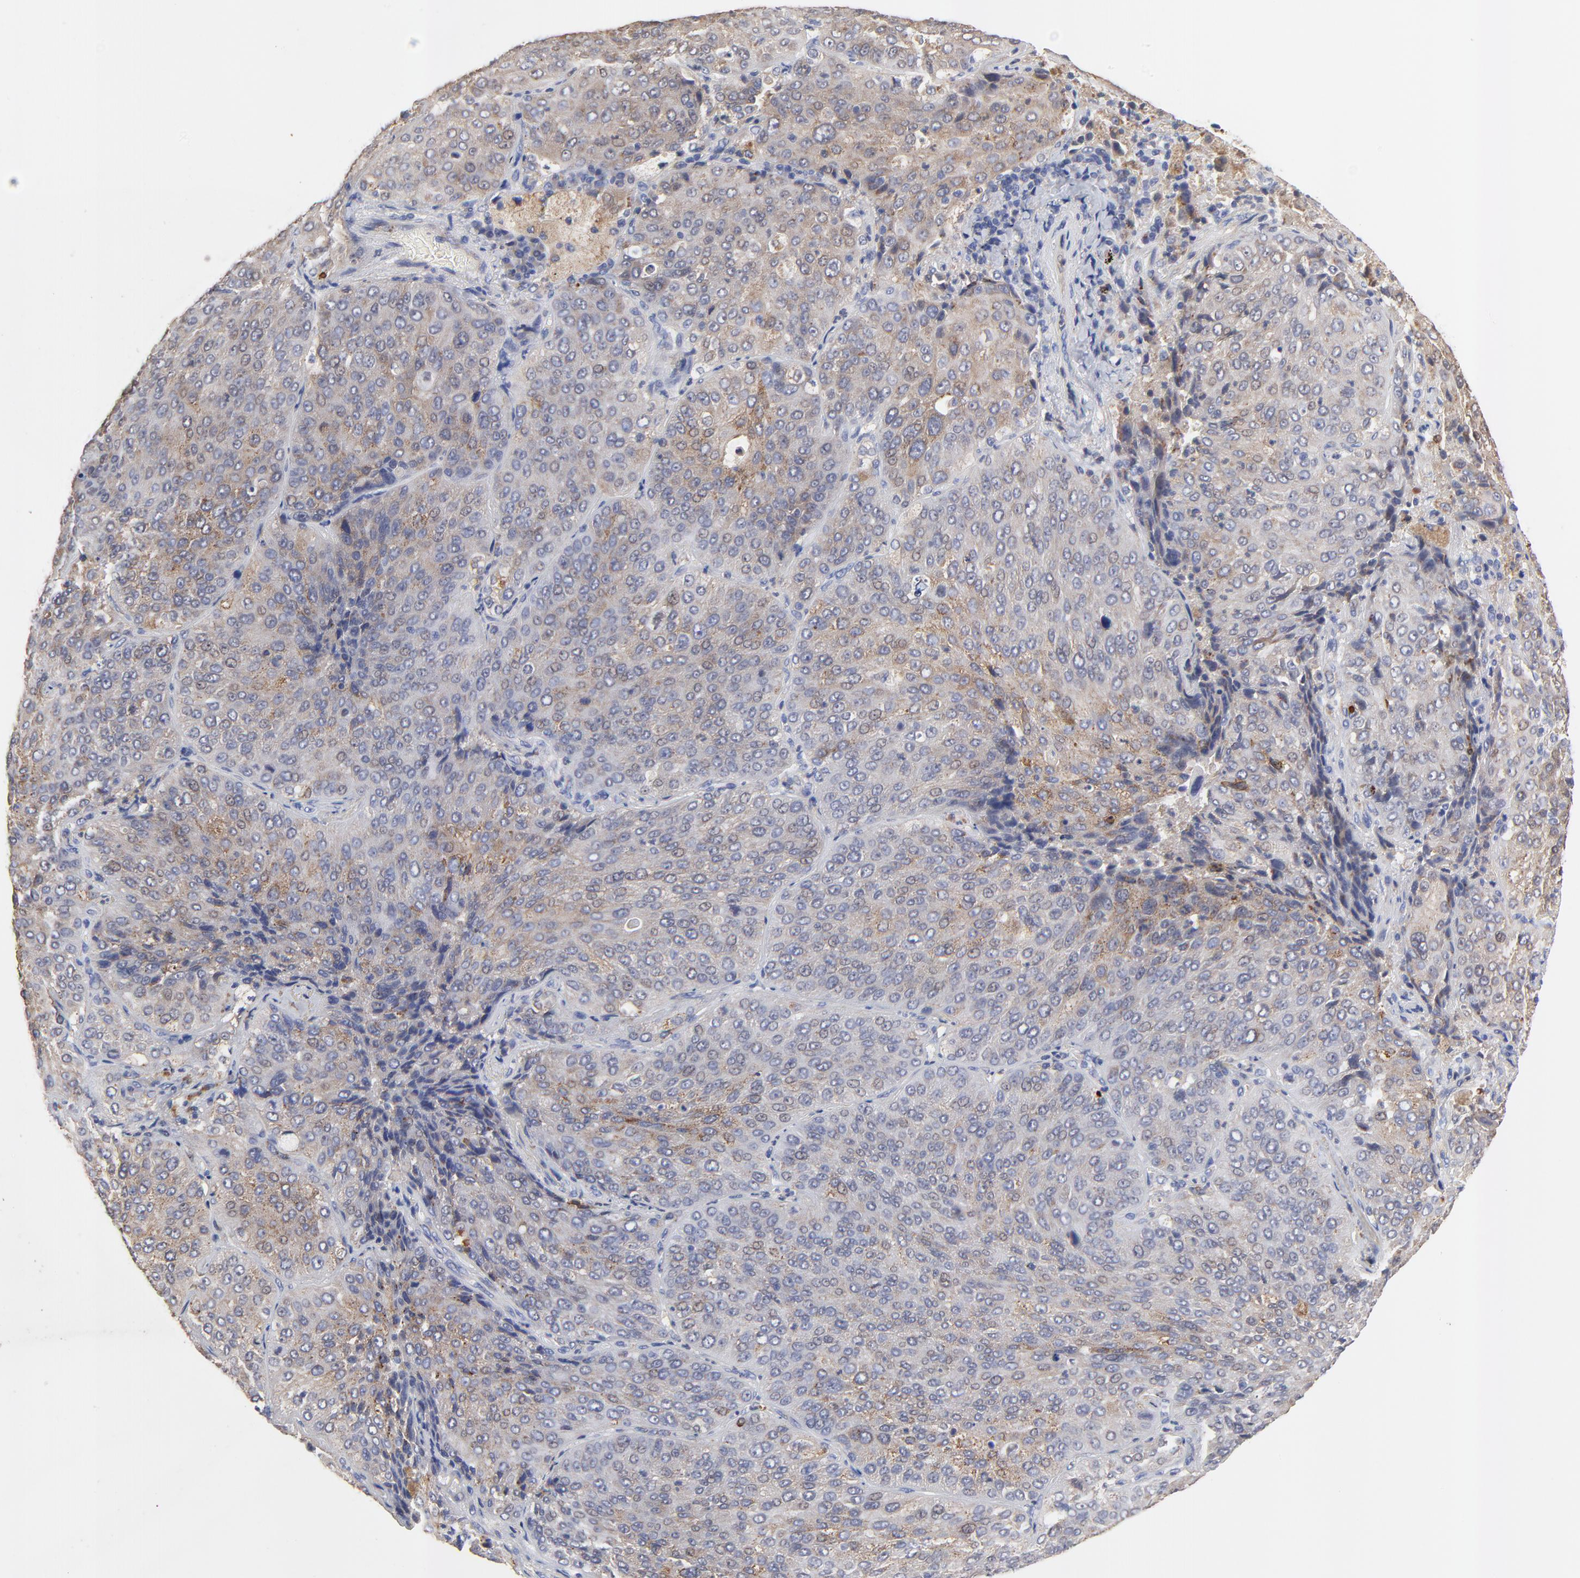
{"staining": {"intensity": "weak", "quantity": ">75%", "location": "cytoplasmic/membranous"}, "tissue": "lung cancer", "cell_type": "Tumor cells", "image_type": "cancer", "snomed": [{"axis": "morphology", "description": "Squamous cell carcinoma, NOS"}, {"axis": "topography", "description": "Lung"}], "caption": "Immunohistochemical staining of lung cancer (squamous cell carcinoma) demonstrates low levels of weak cytoplasmic/membranous staining in about >75% of tumor cells. Nuclei are stained in blue.", "gene": "FBXL2", "patient": {"sex": "male", "age": 54}}